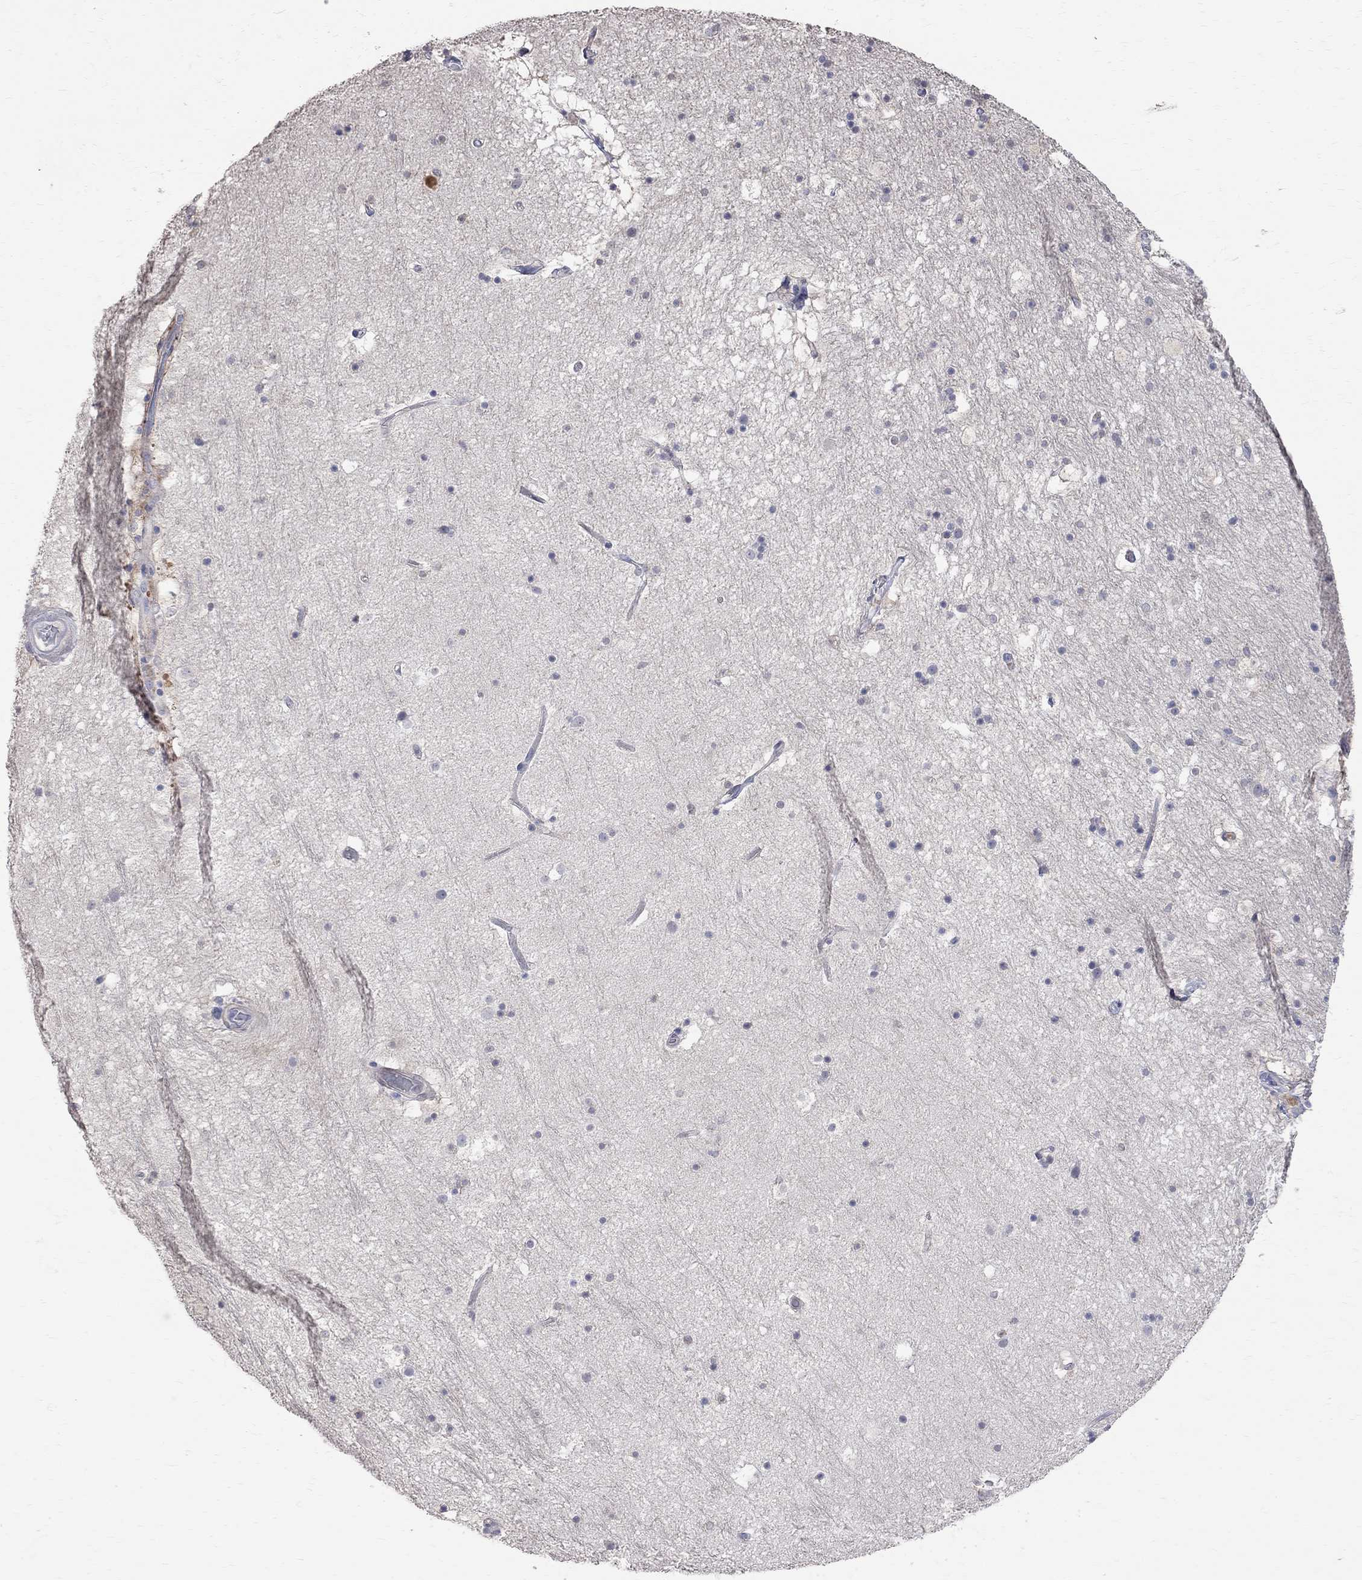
{"staining": {"intensity": "negative", "quantity": "none", "location": "none"}, "tissue": "hippocampus", "cell_type": "Glial cells", "image_type": "normal", "snomed": [{"axis": "morphology", "description": "Normal tissue, NOS"}, {"axis": "topography", "description": "Hippocampus"}], "caption": "Immunohistochemical staining of normal hippocampus displays no significant expression in glial cells.", "gene": "CKAP2", "patient": {"sex": "male", "age": 51}}